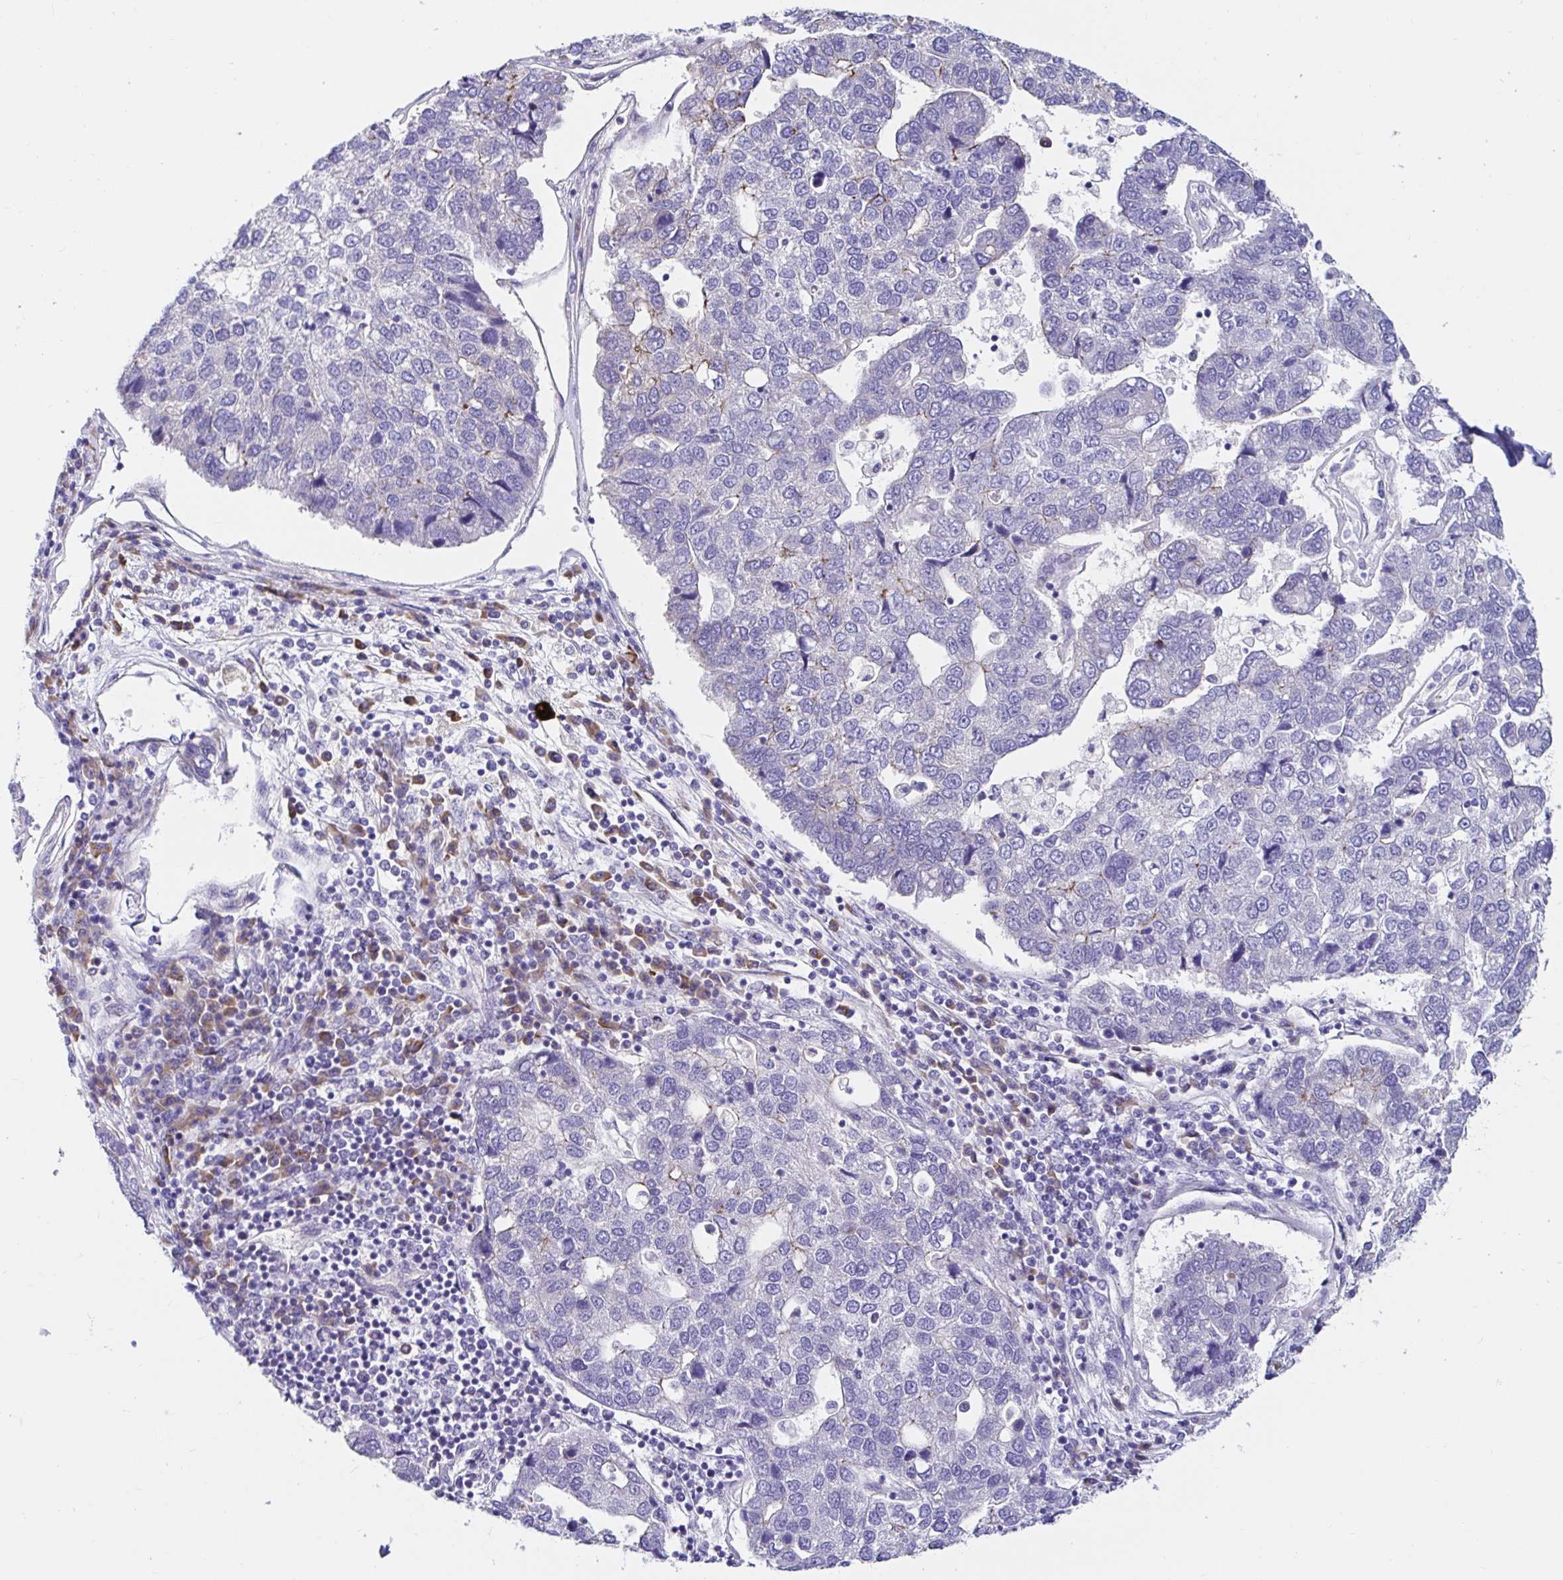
{"staining": {"intensity": "negative", "quantity": "none", "location": "none"}, "tissue": "pancreatic cancer", "cell_type": "Tumor cells", "image_type": "cancer", "snomed": [{"axis": "morphology", "description": "Adenocarcinoma, NOS"}, {"axis": "topography", "description": "Pancreas"}], "caption": "This is an IHC micrograph of pancreatic adenocarcinoma. There is no expression in tumor cells.", "gene": "VSIG2", "patient": {"sex": "female", "age": 61}}